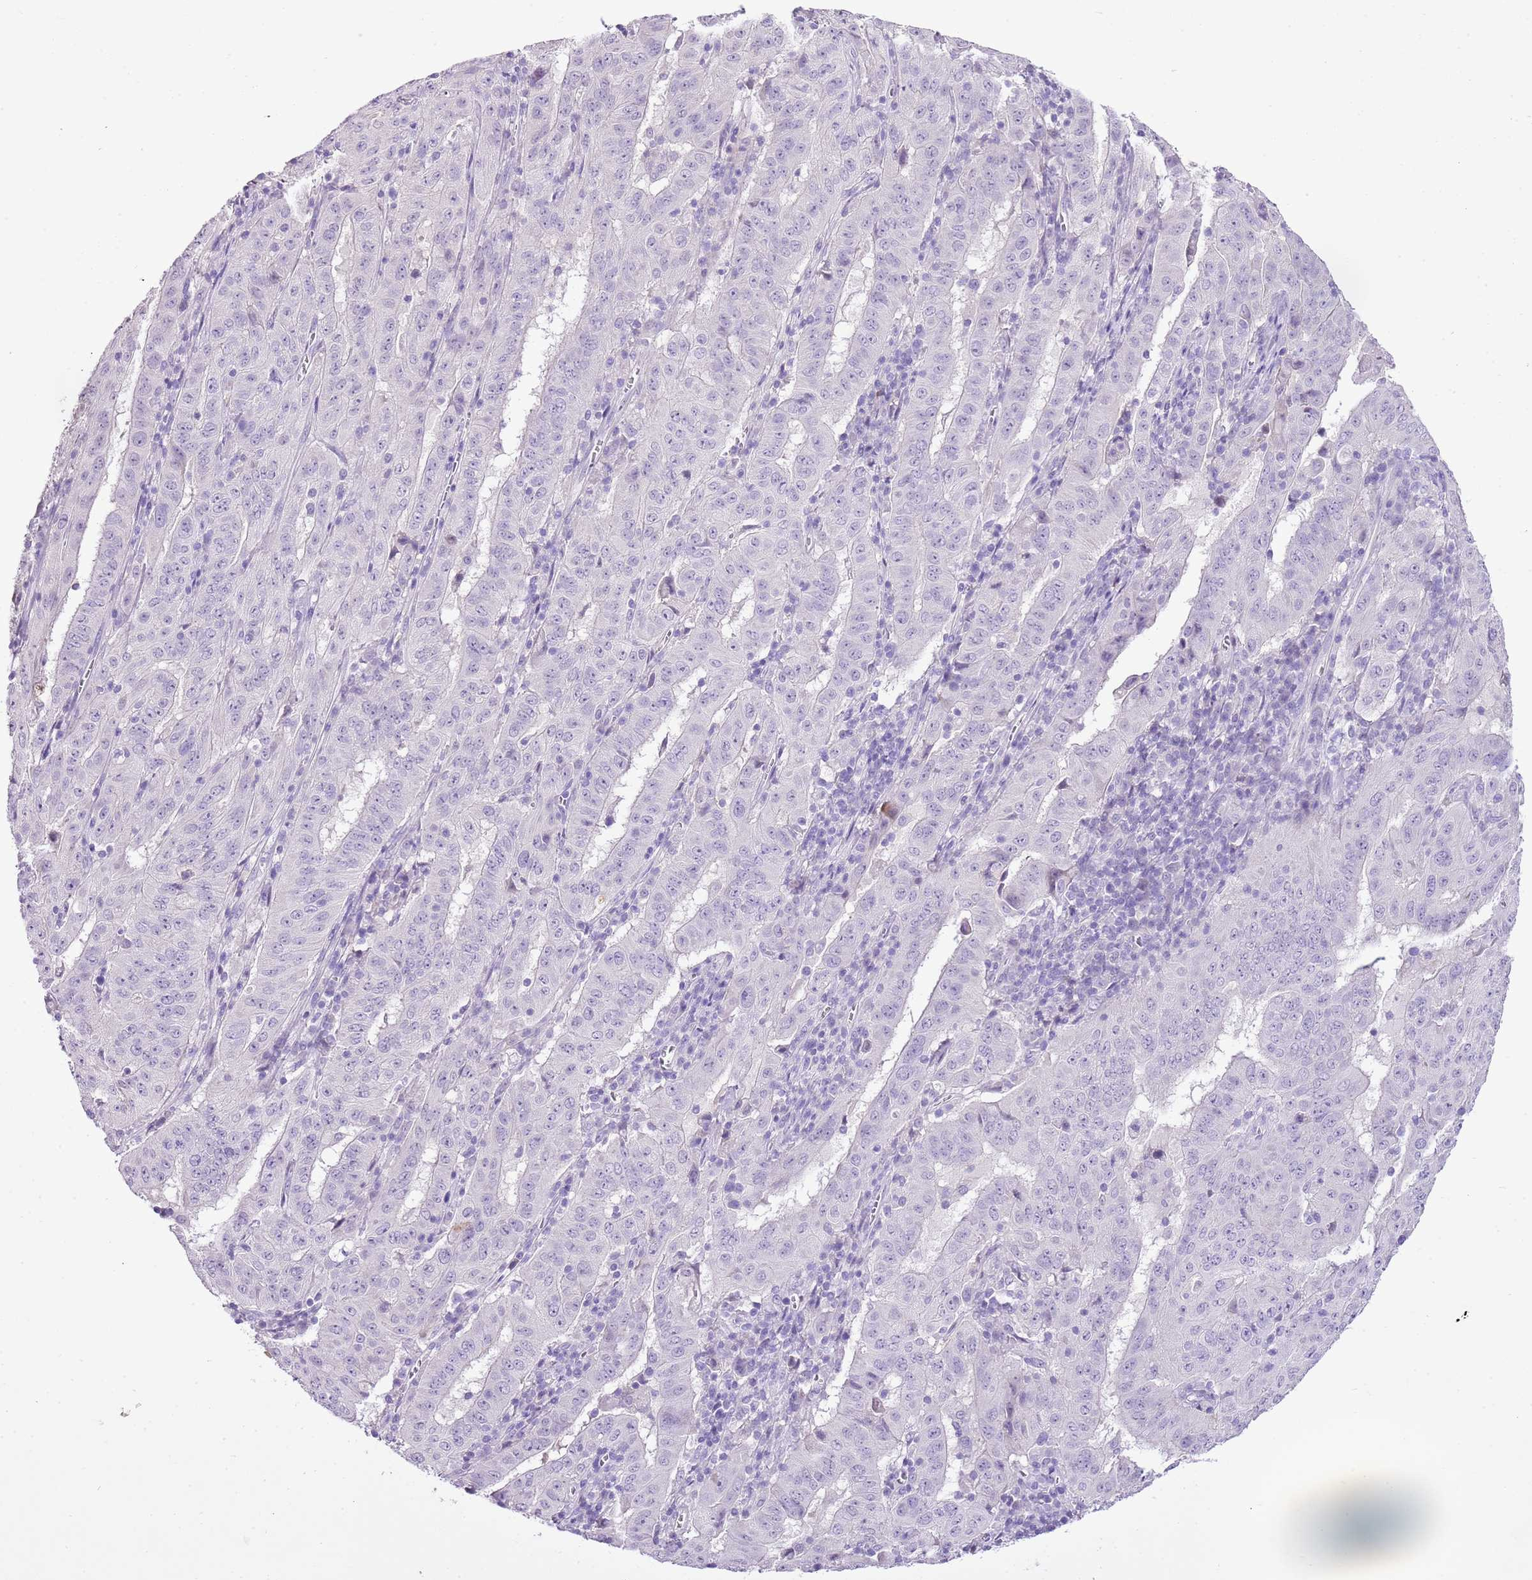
{"staining": {"intensity": "negative", "quantity": "none", "location": "none"}, "tissue": "pancreatic cancer", "cell_type": "Tumor cells", "image_type": "cancer", "snomed": [{"axis": "morphology", "description": "Adenocarcinoma, NOS"}, {"axis": "topography", "description": "Pancreas"}], "caption": "The photomicrograph reveals no staining of tumor cells in pancreatic cancer.", "gene": "XPO7", "patient": {"sex": "male", "age": 63}}